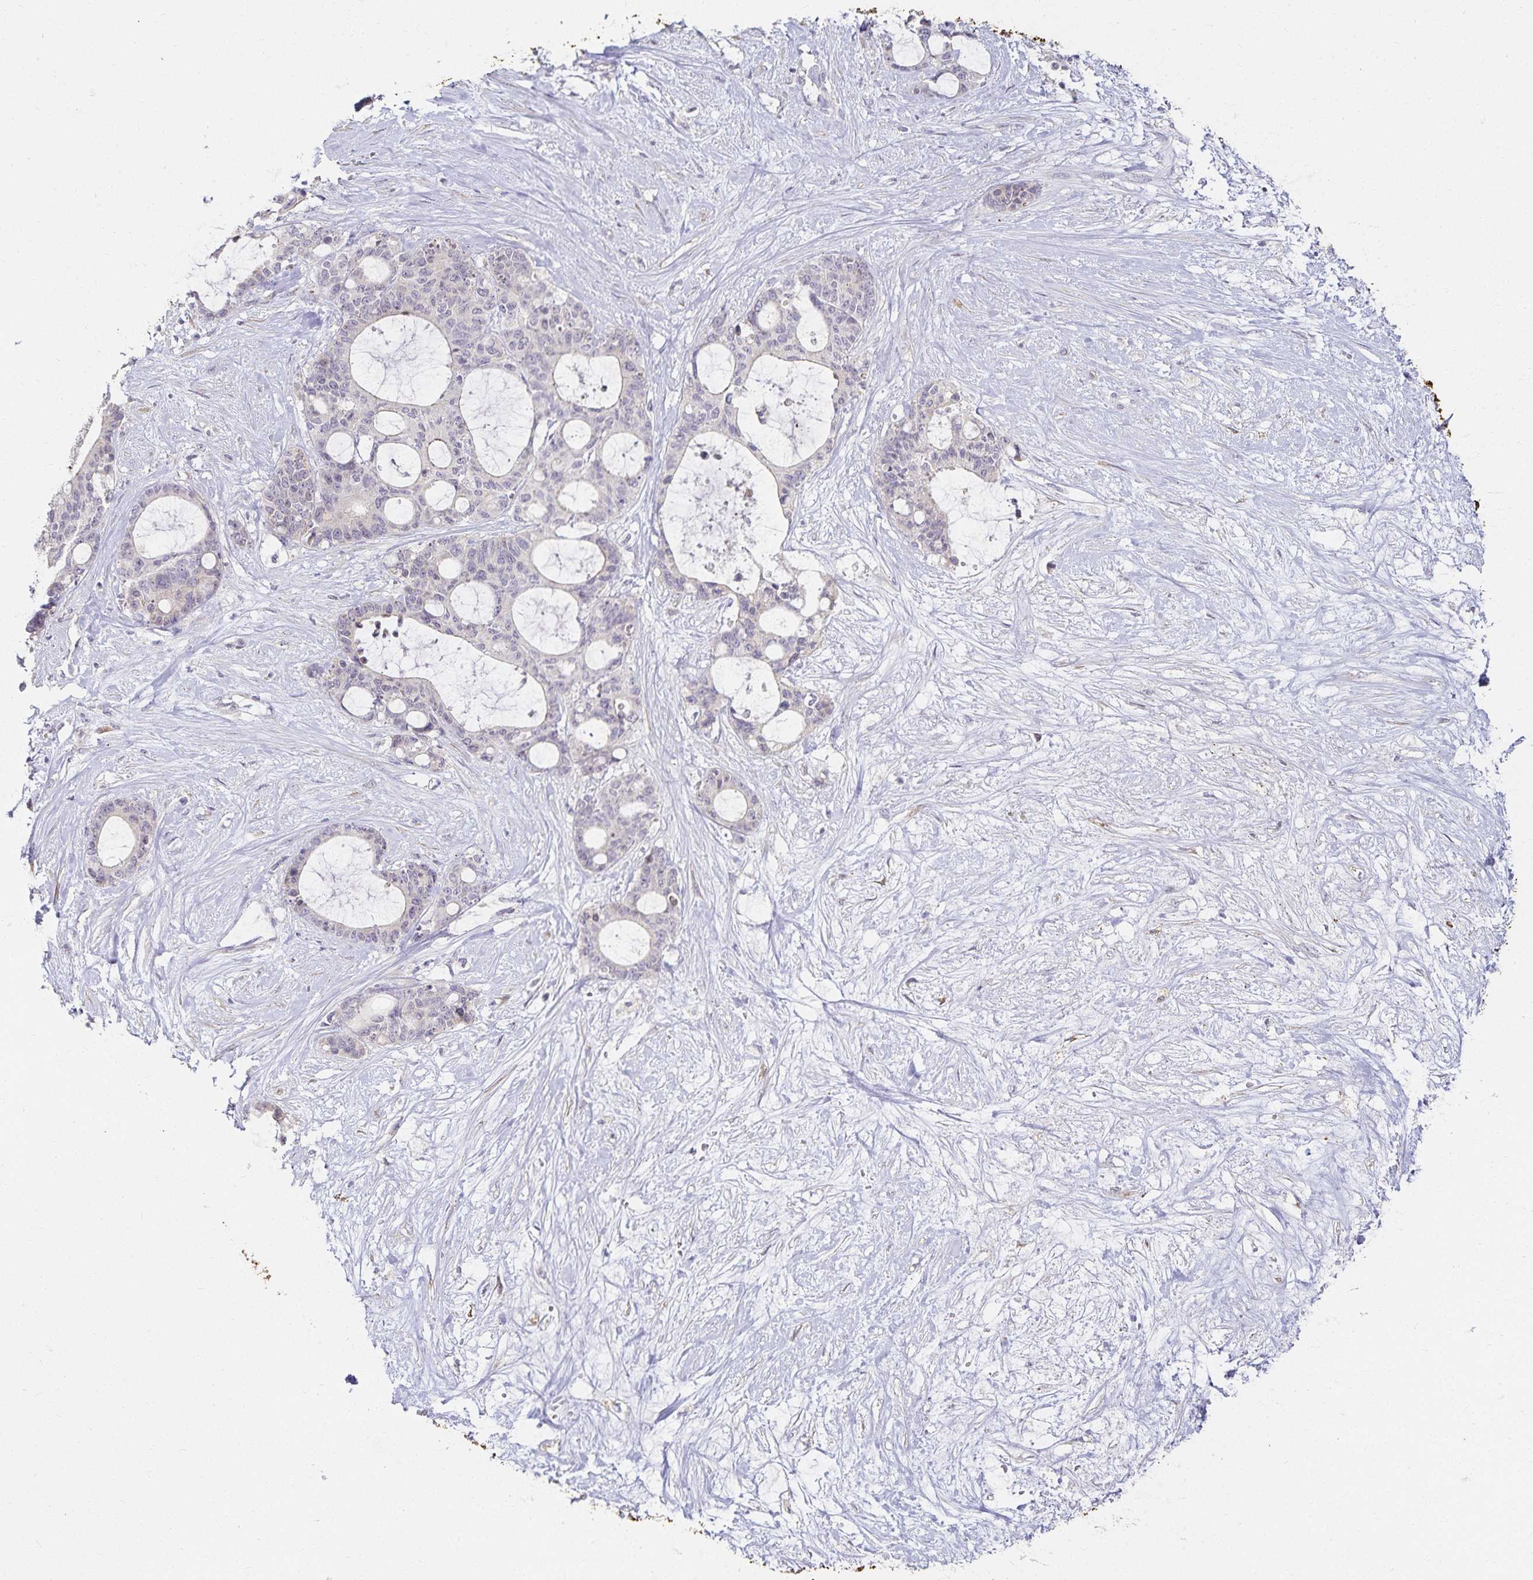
{"staining": {"intensity": "negative", "quantity": "none", "location": "none"}, "tissue": "liver cancer", "cell_type": "Tumor cells", "image_type": "cancer", "snomed": [{"axis": "morphology", "description": "Normal tissue, NOS"}, {"axis": "morphology", "description": "Cholangiocarcinoma"}, {"axis": "topography", "description": "Liver"}, {"axis": "topography", "description": "Peripheral nerve tissue"}], "caption": "DAB (3,3'-diaminobenzidine) immunohistochemical staining of liver cholangiocarcinoma shows no significant expression in tumor cells.", "gene": "GP2", "patient": {"sex": "female", "age": 73}}